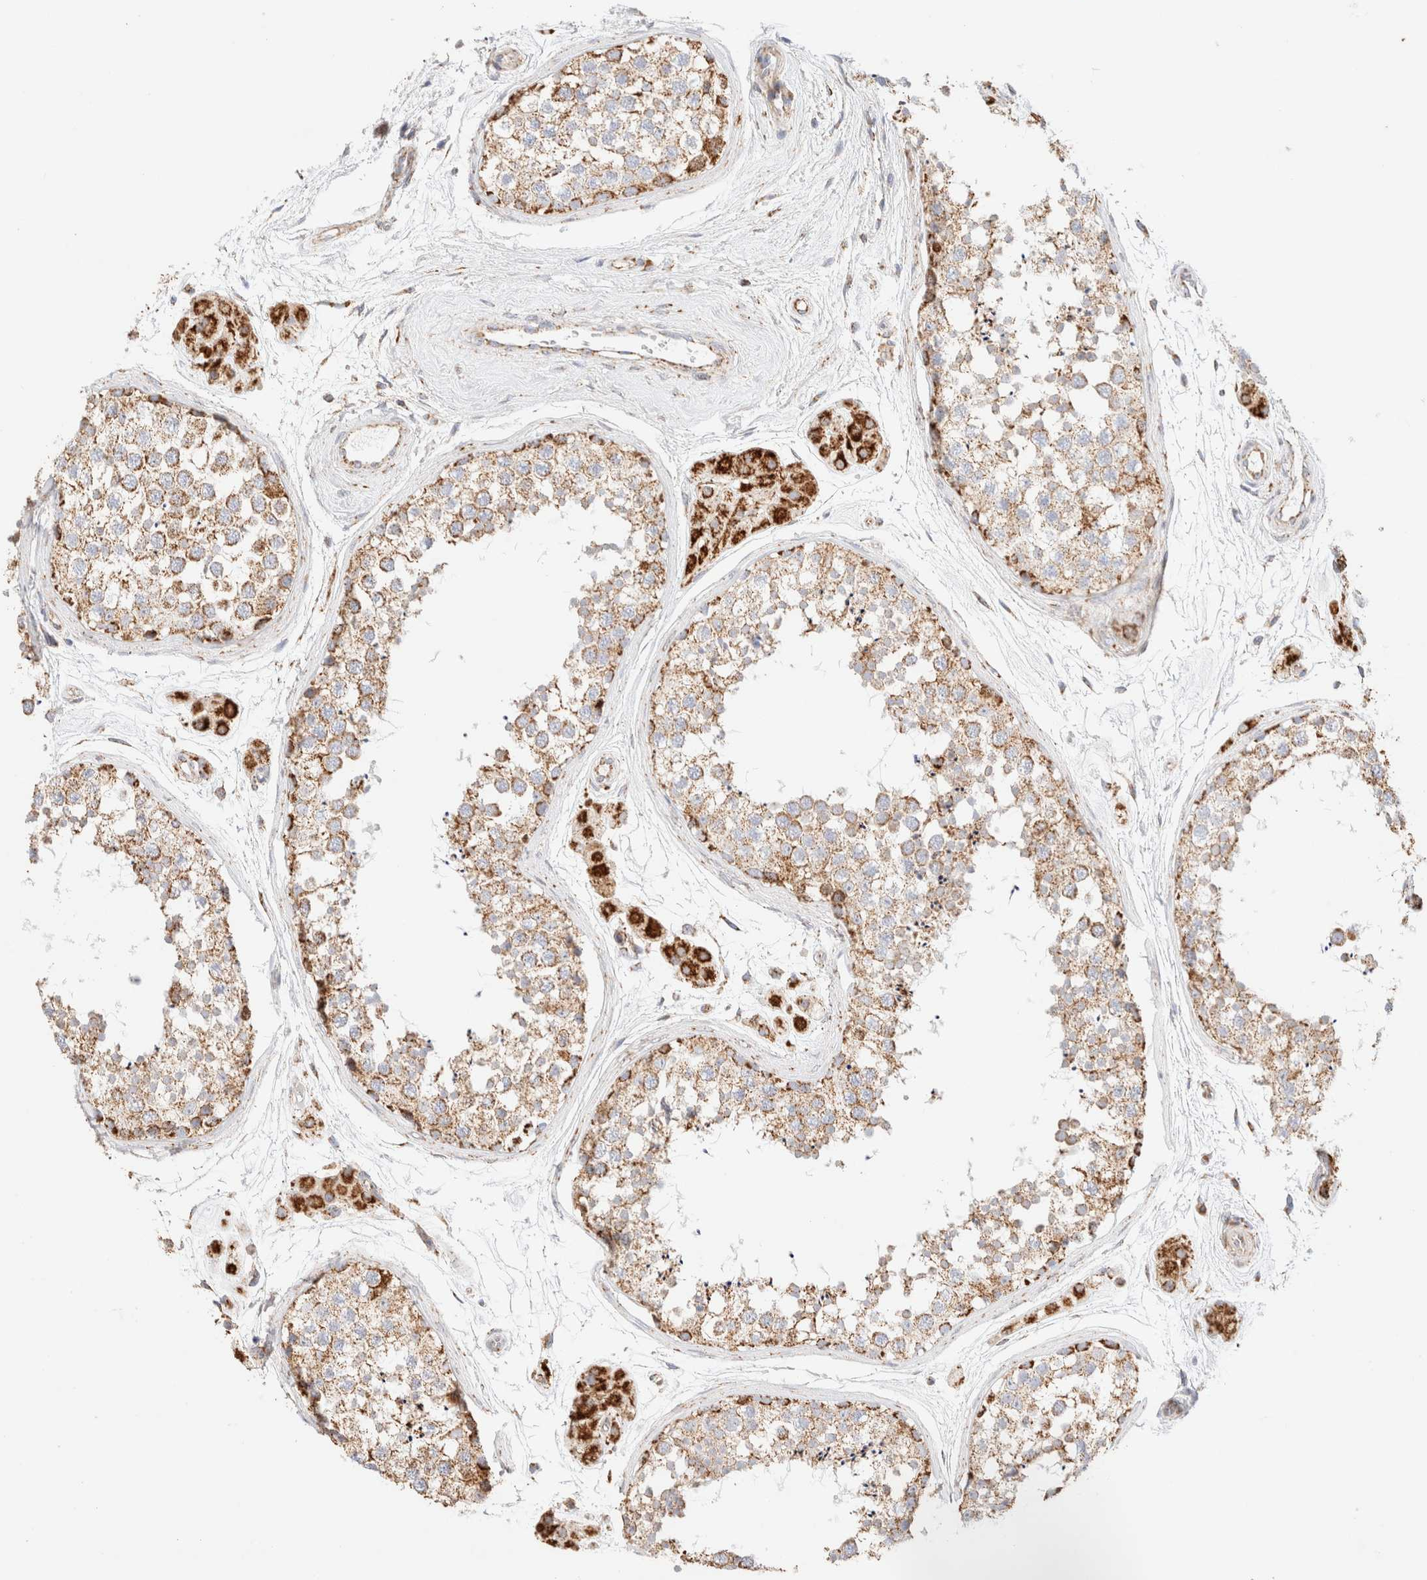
{"staining": {"intensity": "moderate", "quantity": ">75%", "location": "cytoplasmic/membranous"}, "tissue": "testis", "cell_type": "Cells in seminiferous ducts", "image_type": "normal", "snomed": [{"axis": "morphology", "description": "Normal tissue, NOS"}, {"axis": "topography", "description": "Testis"}], "caption": "IHC photomicrograph of unremarkable human testis stained for a protein (brown), which reveals medium levels of moderate cytoplasmic/membranous staining in approximately >75% of cells in seminiferous ducts.", "gene": "PHB2", "patient": {"sex": "male", "age": 56}}